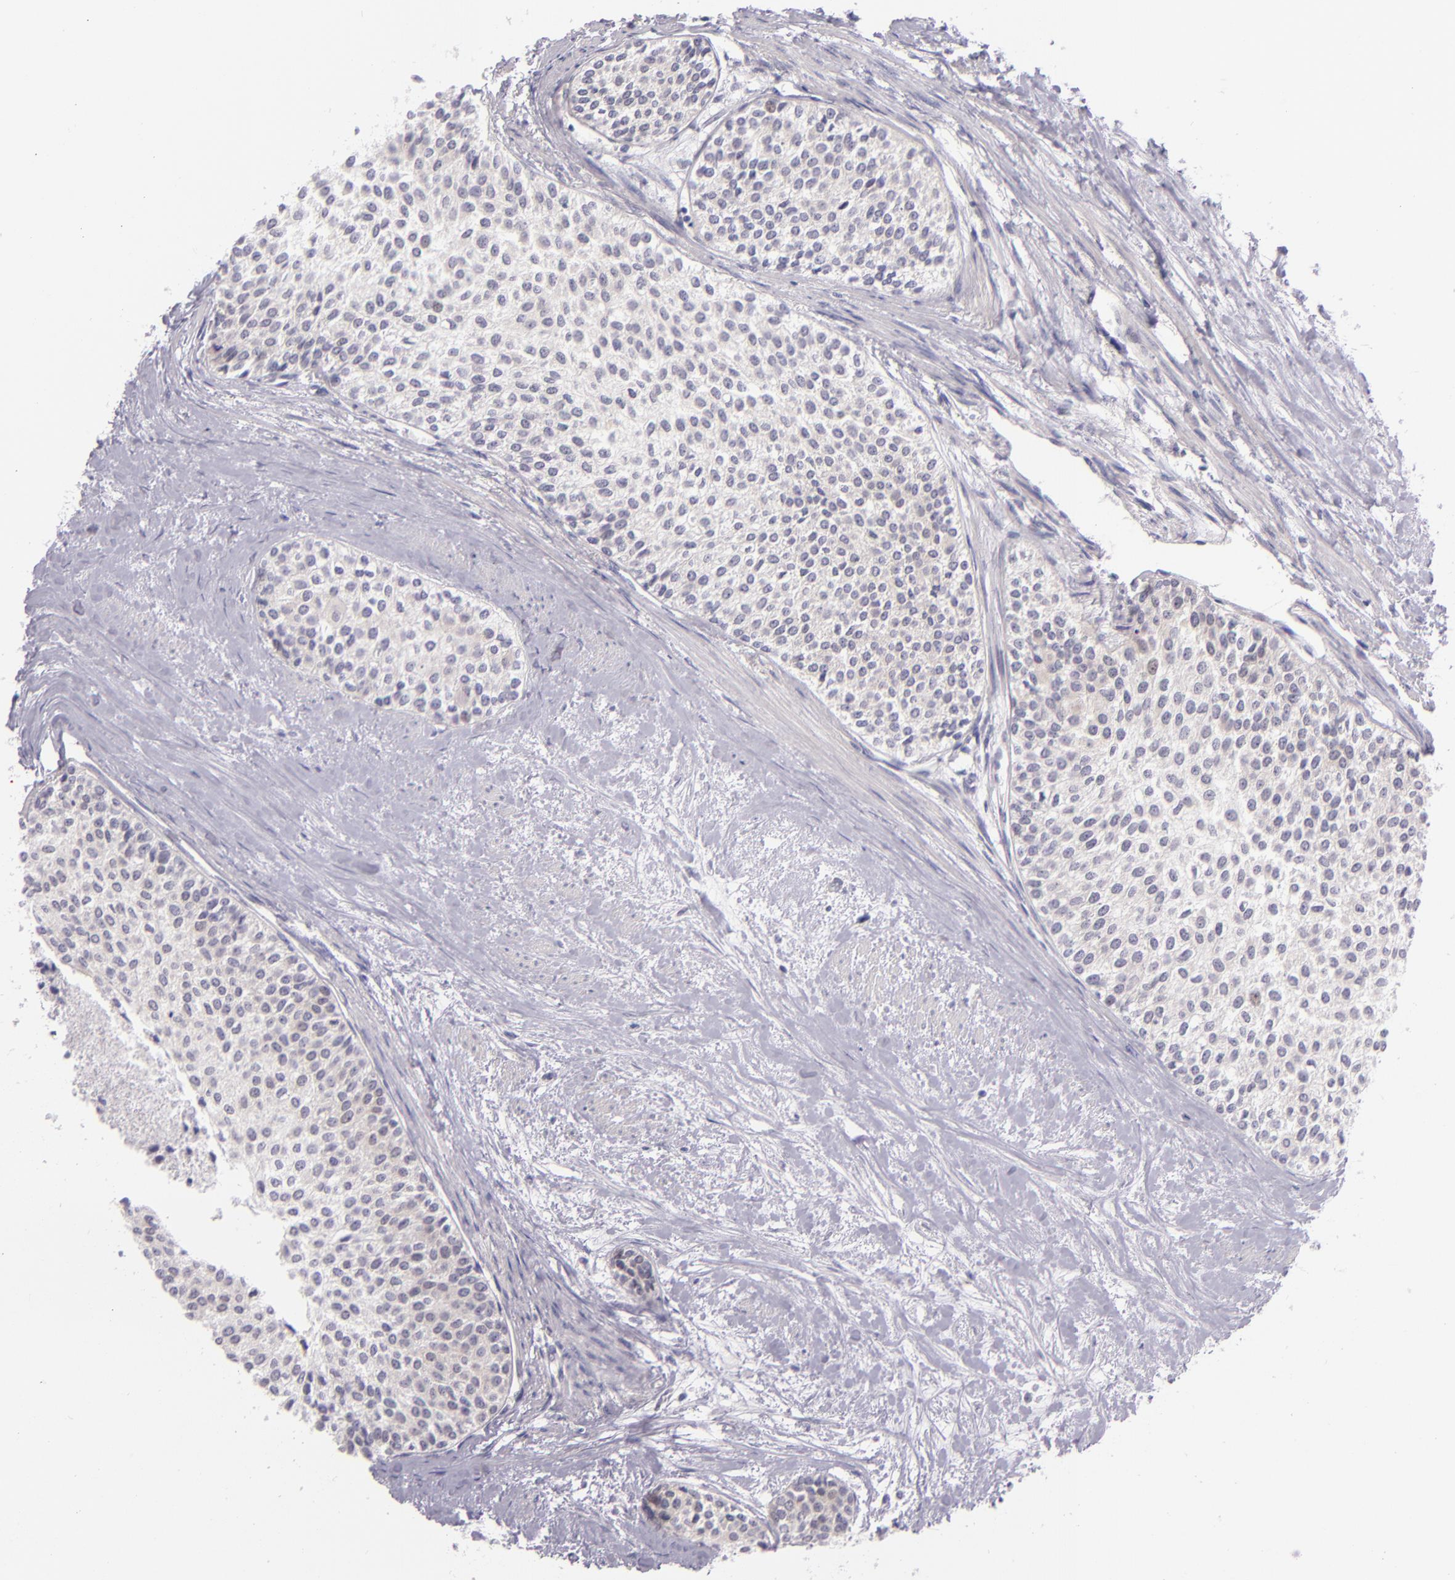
{"staining": {"intensity": "negative", "quantity": "none", "location": "none"}, "tissue": "urothelial cancer", "cell_type": "Tumor cells", "image_type": "cancer", "snomed": [{"axis": "morphology", "description": "Urothelial carcinoma, Low grade"}, {"axis": "topography", "description": "Urinary bladder"}], "caption": "Protein analysis of urothelial carcinoma (low-grade) shows no significant positivity in tumor cells.", "gene": "CSE1L", "patient": {"sex": "female", "age": 73}}